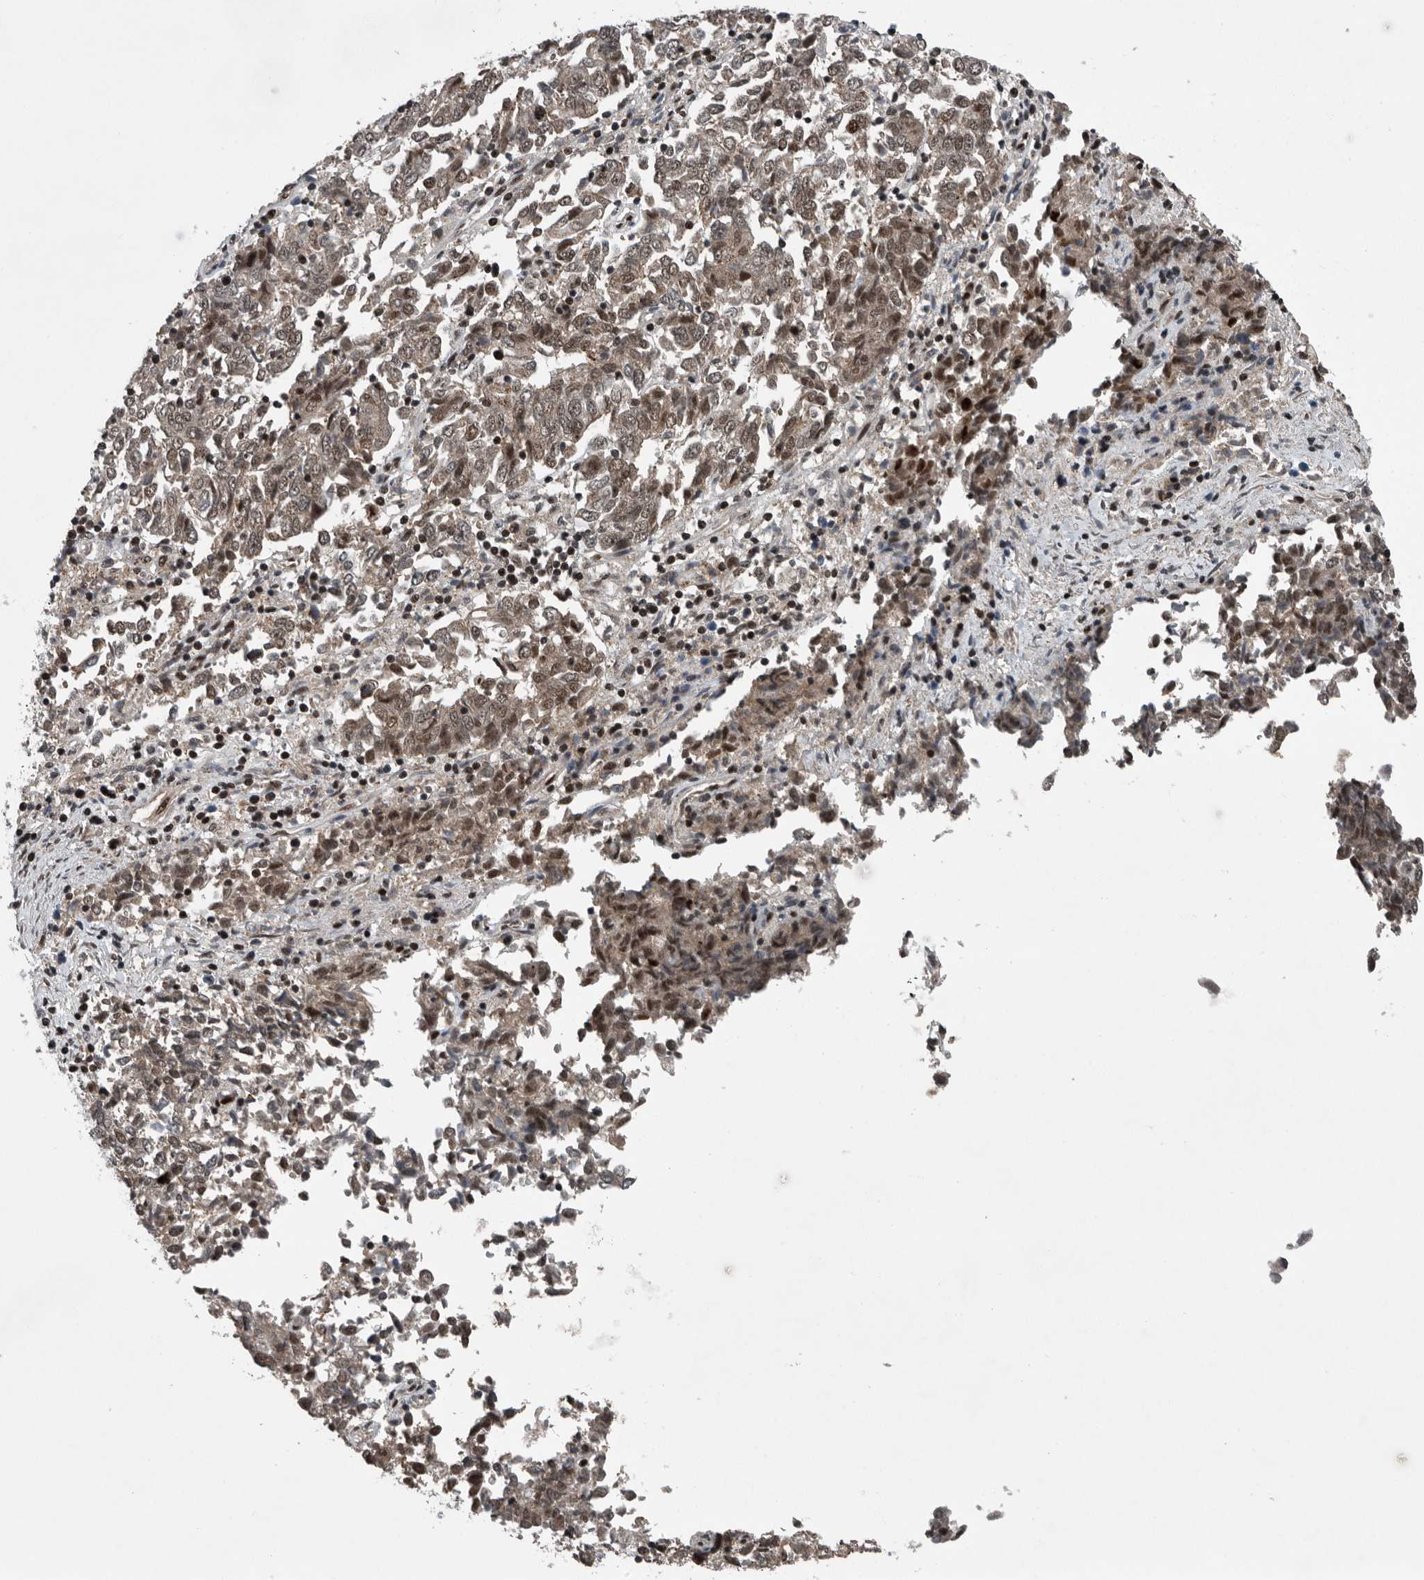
{"staining": {"intensity": "weak", "quantity": ">75%", "location": "cytoplasmic/membranous,nuclear"}, "tissue": "endometrial cancer", "cell_type": "Tumor cells", "image_type": "cancer", "snomed": [{"axis": "morphology", "description": "Adenocarcinoma, NOS"}, {"axis": "topography", "description": "Endometrium"}], "caption": "Immunohistochemical staining of adenocarcinoma (endometrial) reveals weak cytoplasmic/membranous and nuclear protein expression in about >75% of tumor cells. (Brightfield microscopy of DAB IHC at high magnification).", "gene": "SENP7", "patient": {"sex": "female", "age": 80}}